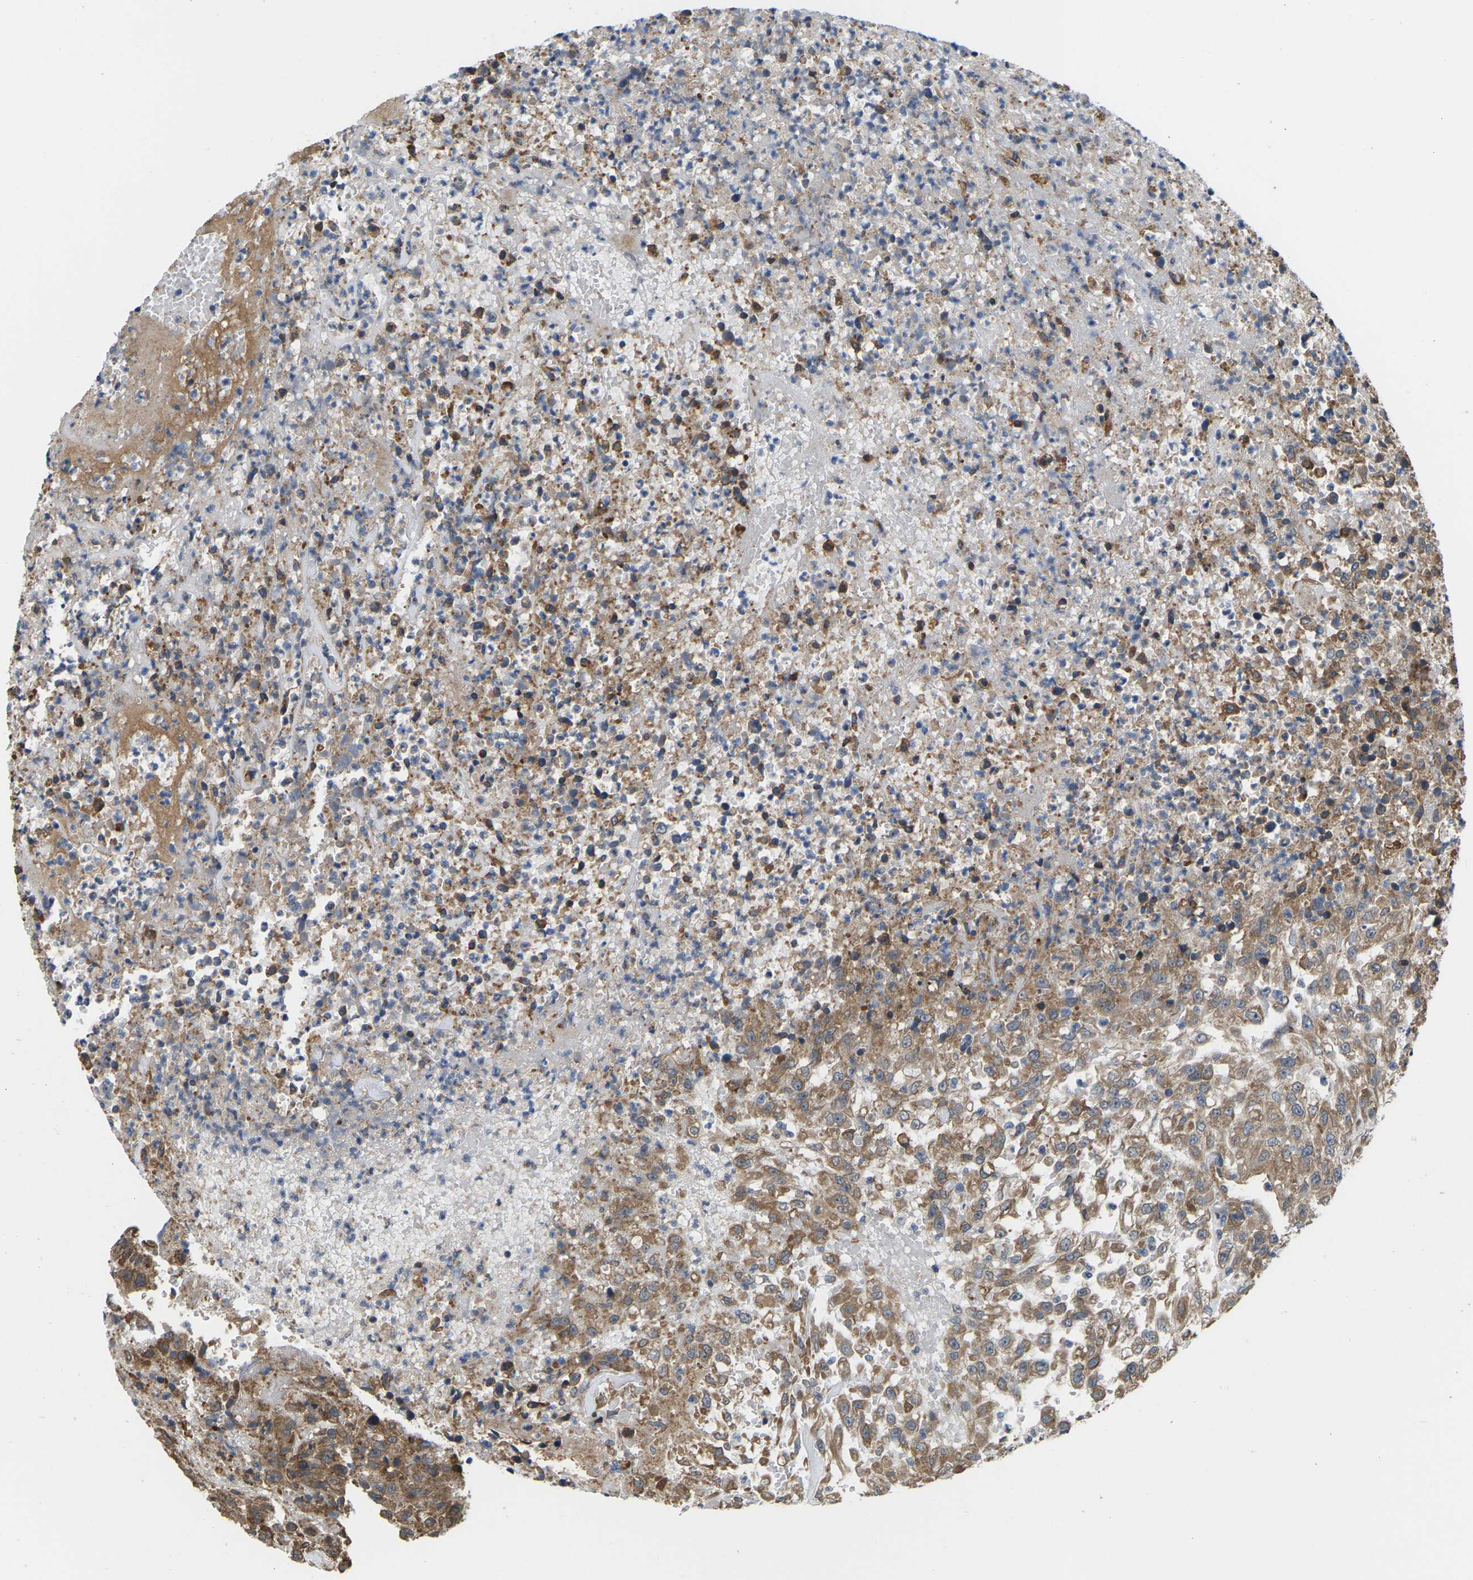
{"staining": {"intensity": "moderate", "quantity": ">75%", "location": "cytoplasmic/membranous"}, "tissue": "urothelial cancer", "cell_type": "Tumor cells", "image_type": "cancer", "snomed": [{"axis": "morphology", "description": "Urothelial carcinoma, High grade"}, {"axis": "topography", "description": "Urinary bladder"}], "caption": "This is an image of IHC staining of high-grade urothelial carcinoma, which shows moderate positivity in the cytoplasmic/membranous of tumor cells.", "gene": "NRAS", "patient": {"sex": "male", "age": 46}}